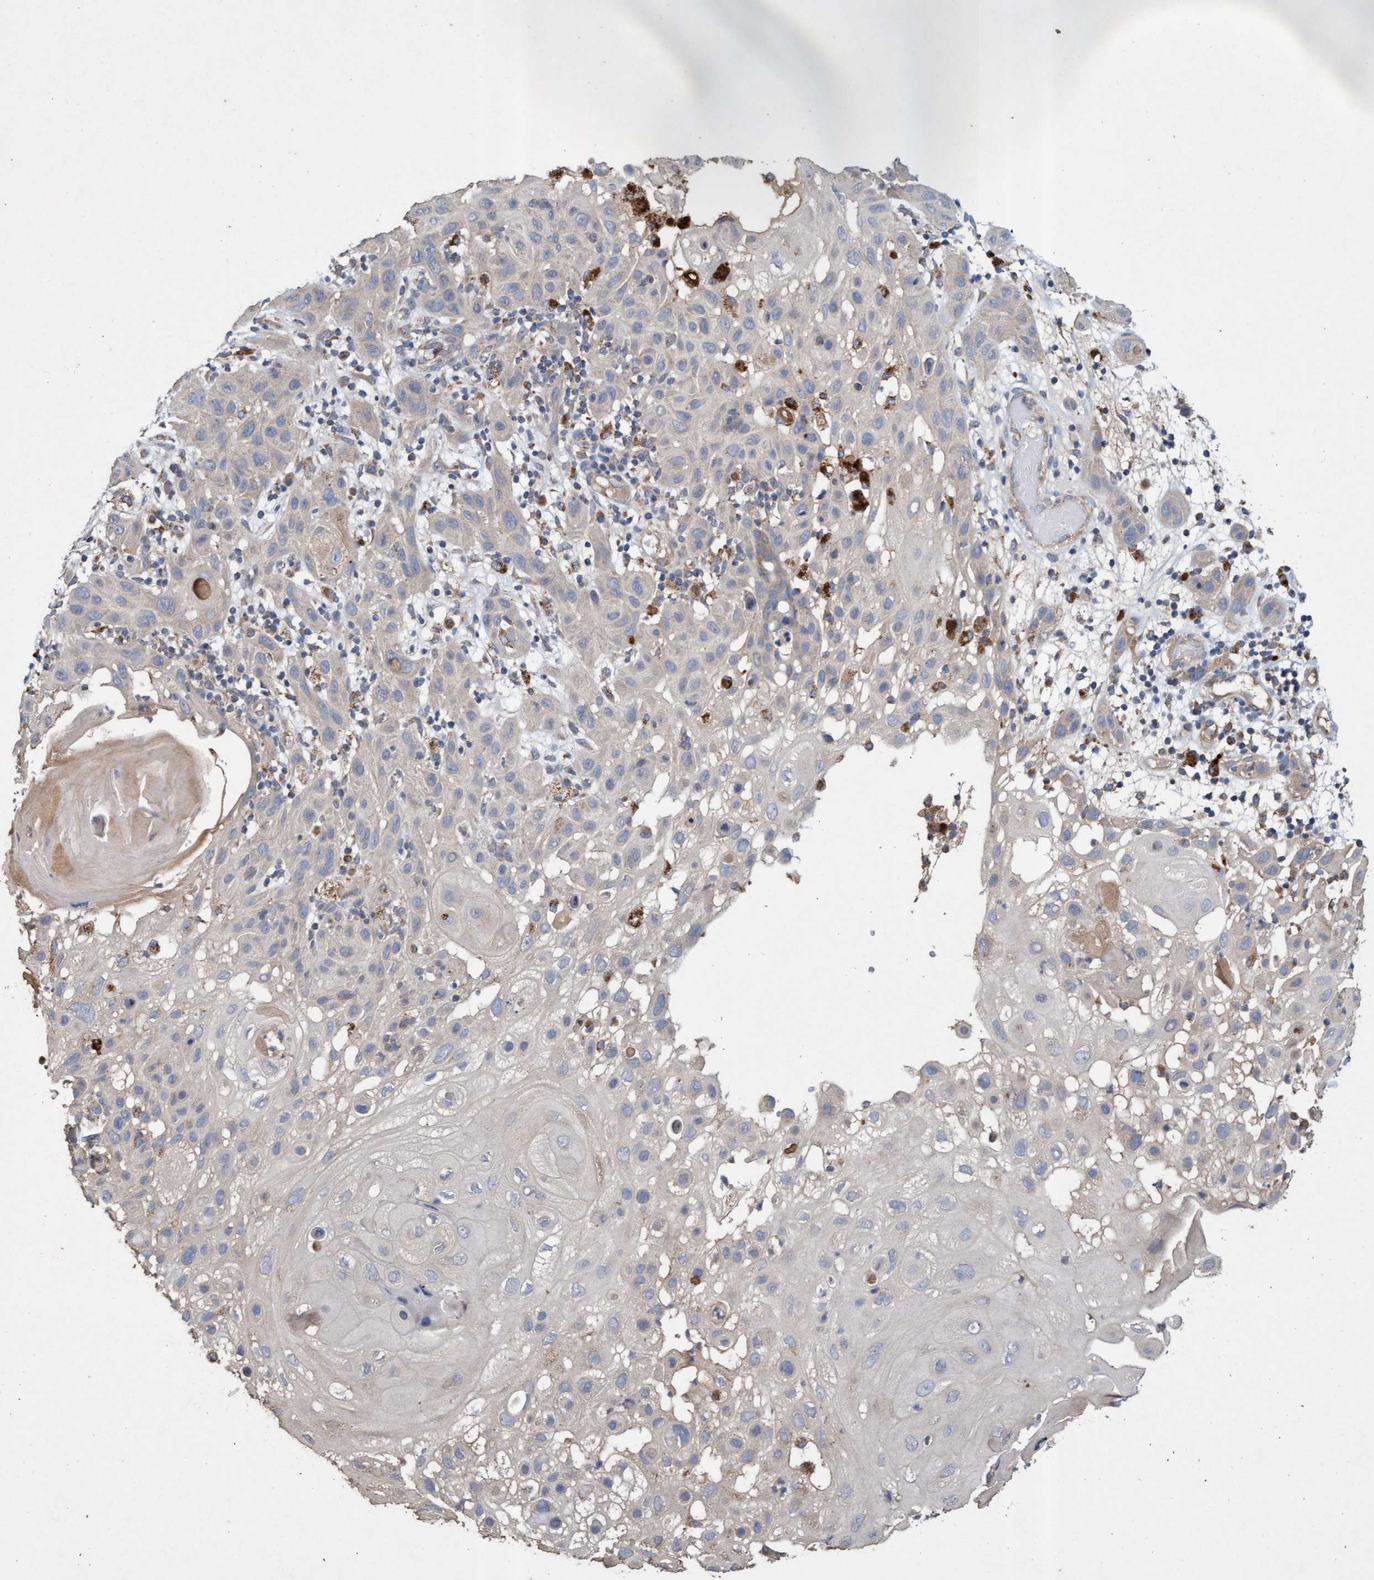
{"staining": {"intensity": "moderate", "quantity": "<25%", "location": "cytoplasmic/membranous"}, "tissue": "skin cancer", "cell_type": "Tumor cells", "image_type": "cancer", "snomed": [{"axis": "morphology", "description": "Squamous cell carcinoma, NOS"}, {"axis": "topography", "description": "Skin"}], "caption": "Immunohistochemistry of skin cancer (squamous cell carcinoma) displays low levels of moderate cytoplasmic/membranous positivity in about <25% of tumor cells.", "gene": "ATPAF2", "patient": {"sex": "female", "age": 96}}